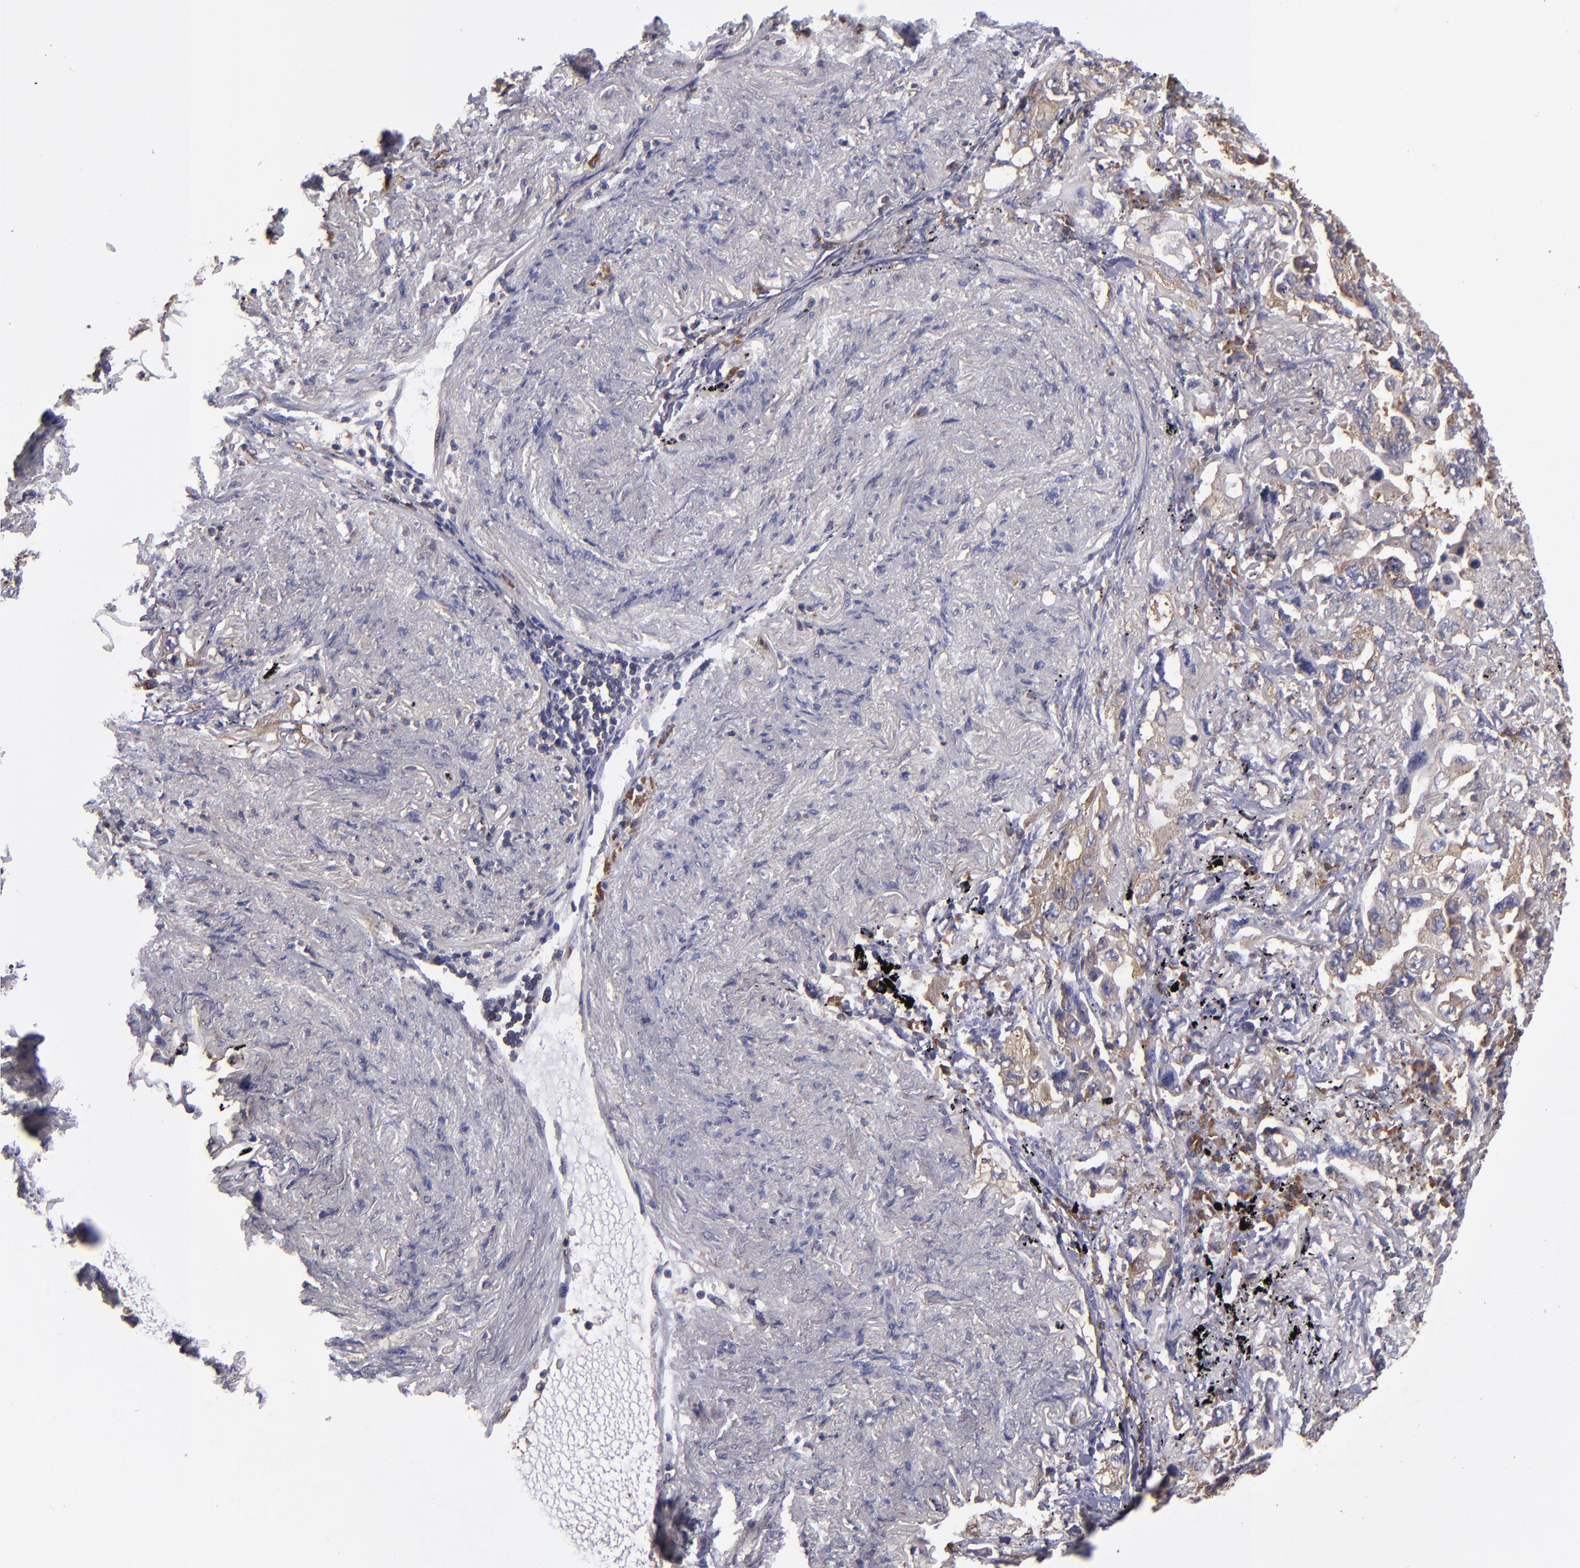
{"staining": {"intensity": "moderate", "quantity": "25%-75%", "location": "cytoplasmic/membranous"}, "tissue": "lung cancer", "cell_type": "Tumor cells", "image_type": "cancer", "snomed": [{"axis": "morphology", "description": "Adenocarcinoma, NOS"}, {"axis": "topography", "description": "Lung"}], "caption": "Lung adenocarcinoma was stained to show a protein in brown. There is medium levels of moderate cytoplasmic/membranous expression in approximately 25%-75% of tumor cells.", "gene": "CARS1", "patient": {"sex": "female", "age": 65}}